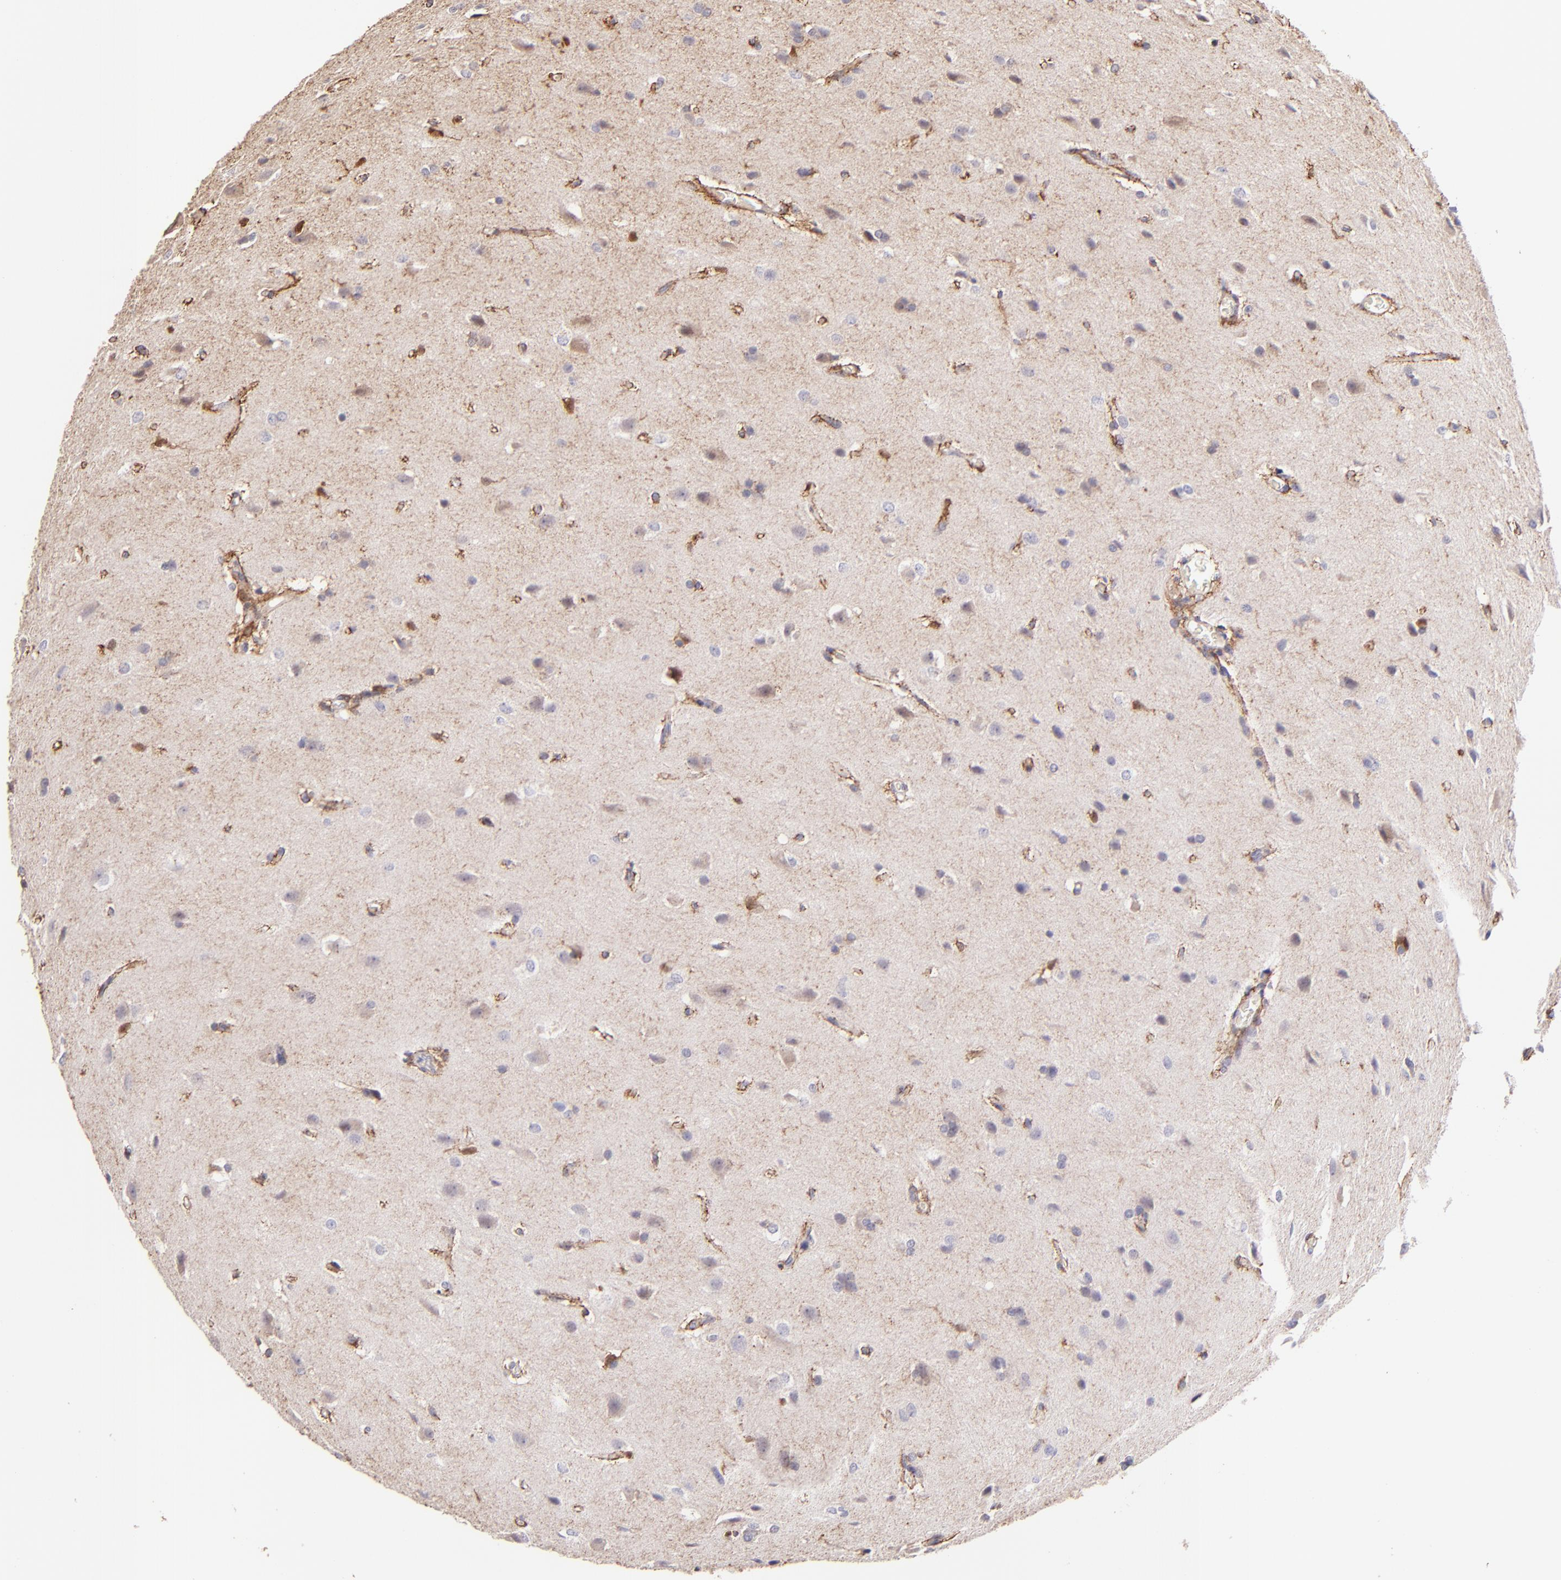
{"staining": {"intensity": "weak", "quantity": "<25%", "location": "cytoplasmic/membranous"}, "tissue": "glioma", "cell_type": "Tumor cells", "image_type": "cancer", "snomed": [{"axis": "morphology", "description": "Glioma, malignant, High grade"}, {"axis": "topography", "description": "Brain"}], "caption": "Immunohistochemistry of human malignant high-grade glioma shows no positivity in tumor cells. (DAB (3,3'-diaminobenzidine) IHC visualized using brightfield microscopy, high magnification).", "gene": "BTK", "patient": {"sex": "male", "age": 68}}